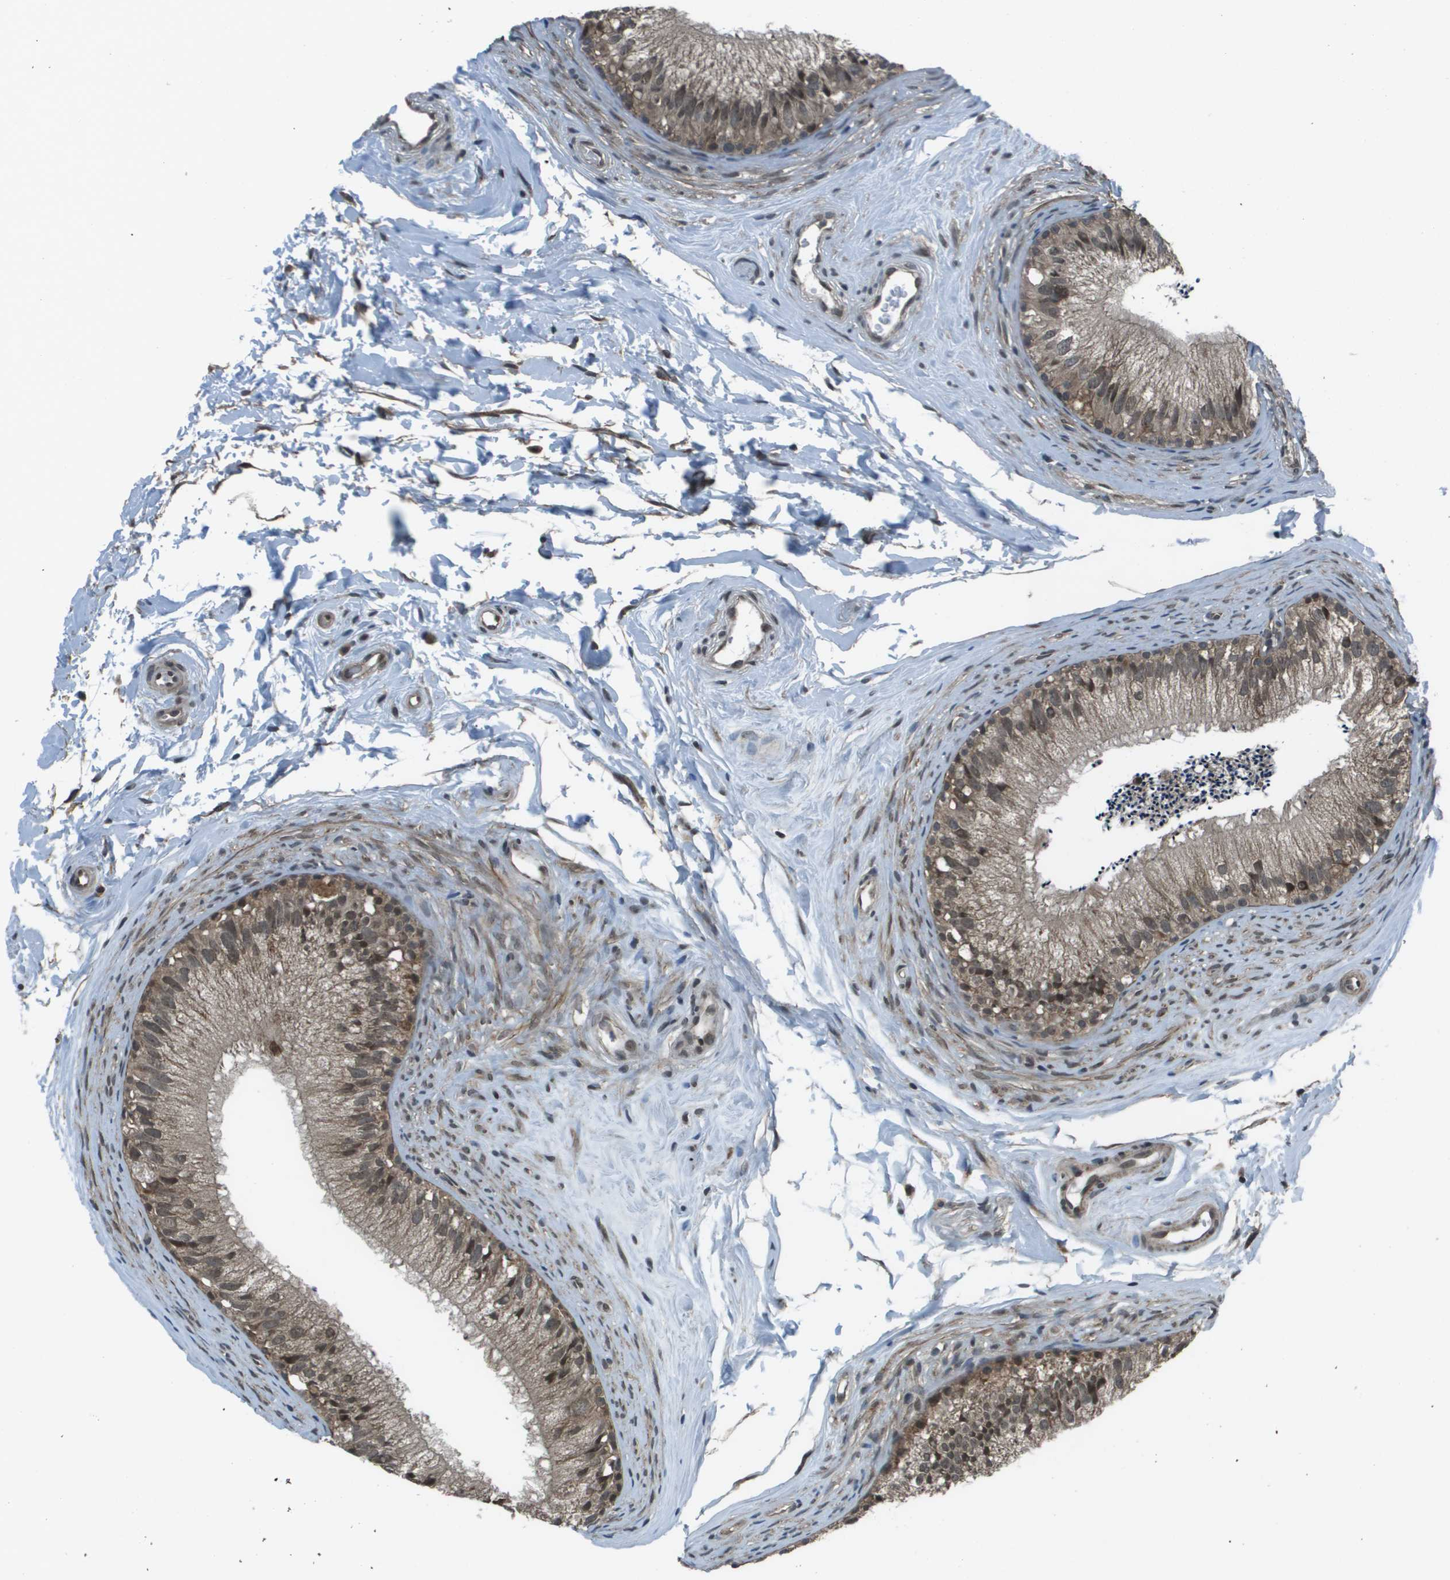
{"staining": {"intensity": "moderate", "quantity": ">75%", "location": "cytoplasmic/membranous"}, "tissue": "epididymis", "cell_type": "Glandular cells", "image_type": "normal", "snomed": [{"axis": "morphology", "description": "Normal tissue, NOS"}, {"axis": "topography", "description": "Epididymis"}], "caption": "The immunohistochemical stain labels moderate cytoplasmic/membranous staining in glandular cells of normal epididymis. Using DAB (3,3'-diaminobenzidine) (brown) and hematoxylin (blue) stains, captured at high magnification using brightfield microscopy.", "gene": "PPFIA1", "patient": {"sex": "male", "age": 56}}